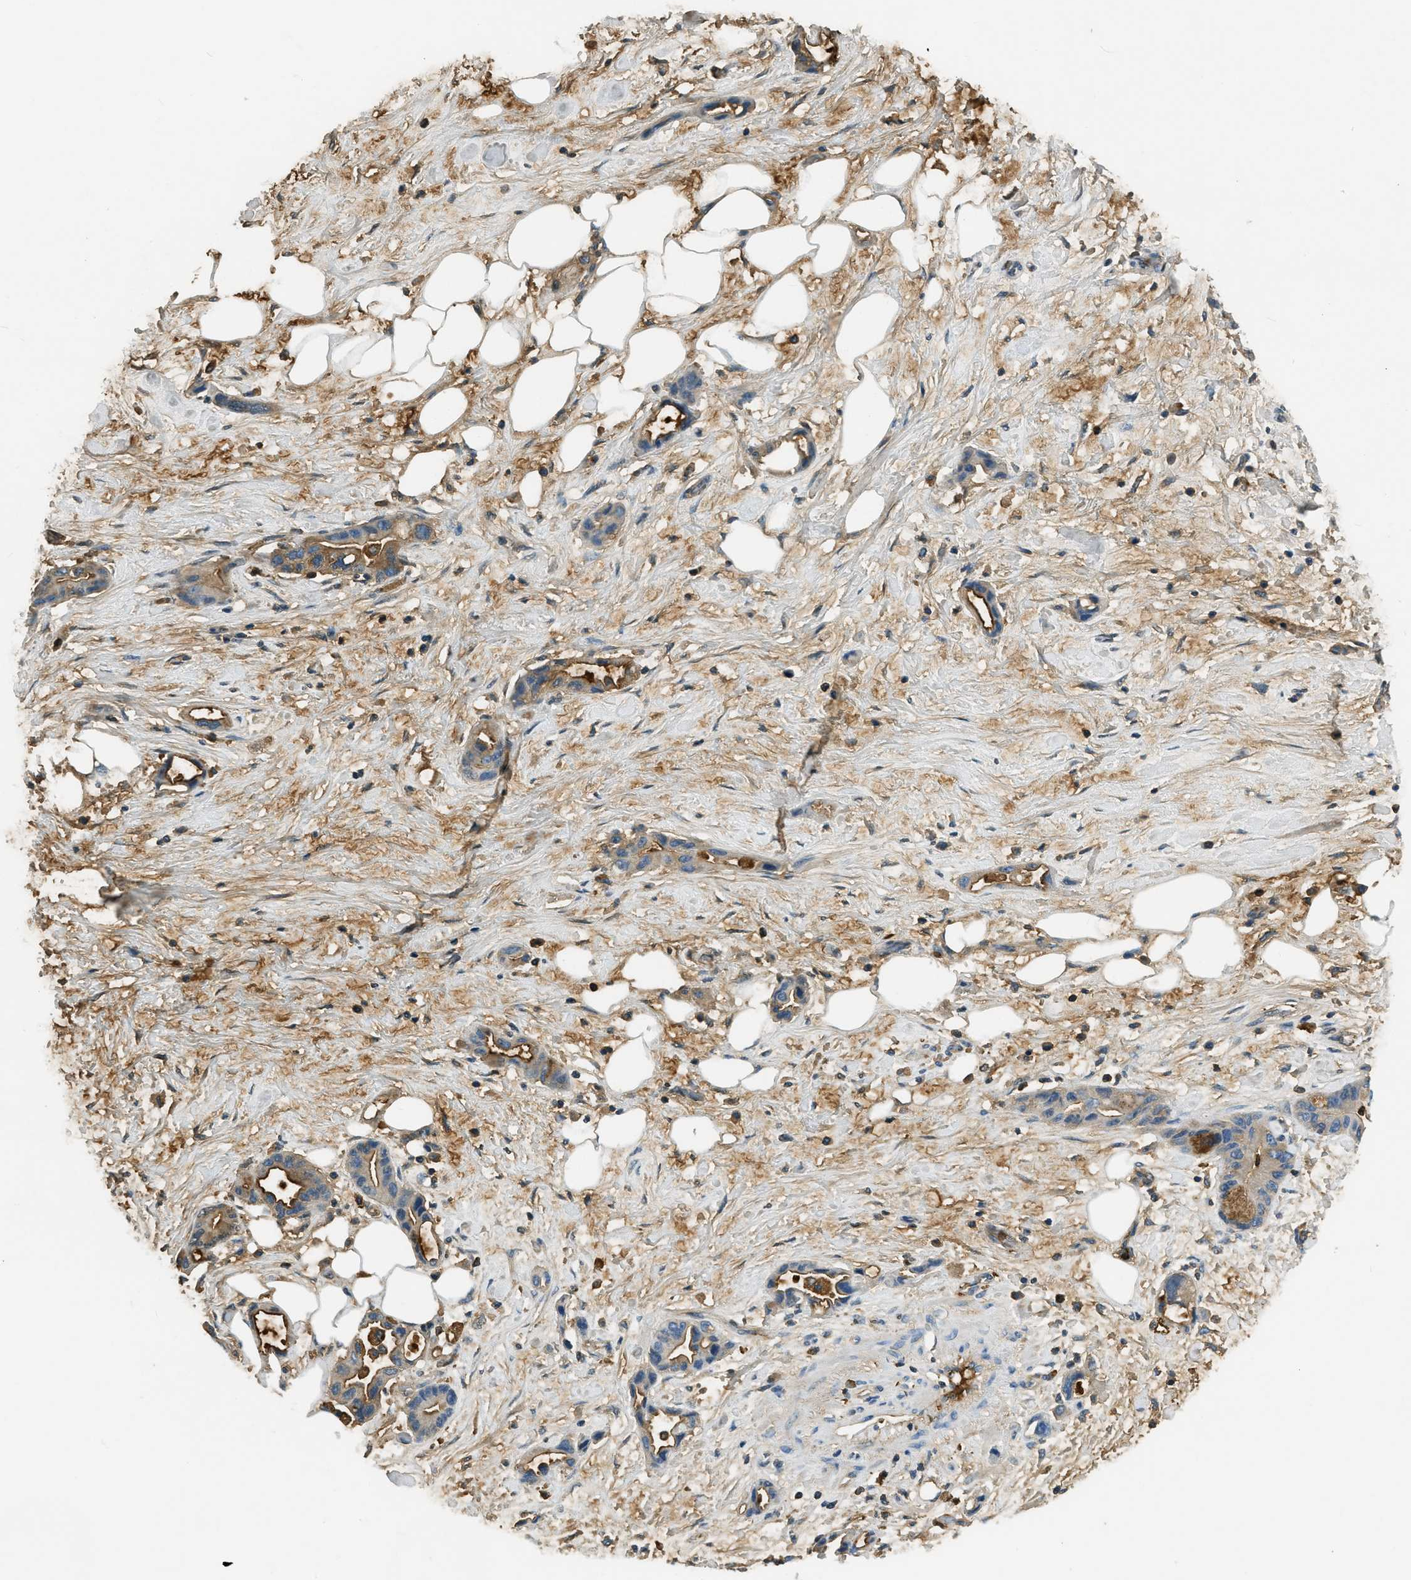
{"staining": {"intensity": "moderate", "quantity": ">75%", "location": "cytoplasmic/membranous"}, "tissue": "pancreatic cancer", "cell_type": "Tumor cells", "image_type": "cancer", "snomed": [{"axis": "morphology", "description": "Adenocarcinoma, NOS"}, {"axis": "topography", "description": "Pancreas"}], "caption": "A photomicrograph of pancreatic cancer (adenocarcinoma) stained for a protein displays moderate cytoplasmic/membranous brown staining in tumor cells.", "gene": "PRTN3", "patient": {"sex": "female", "age": 57}}